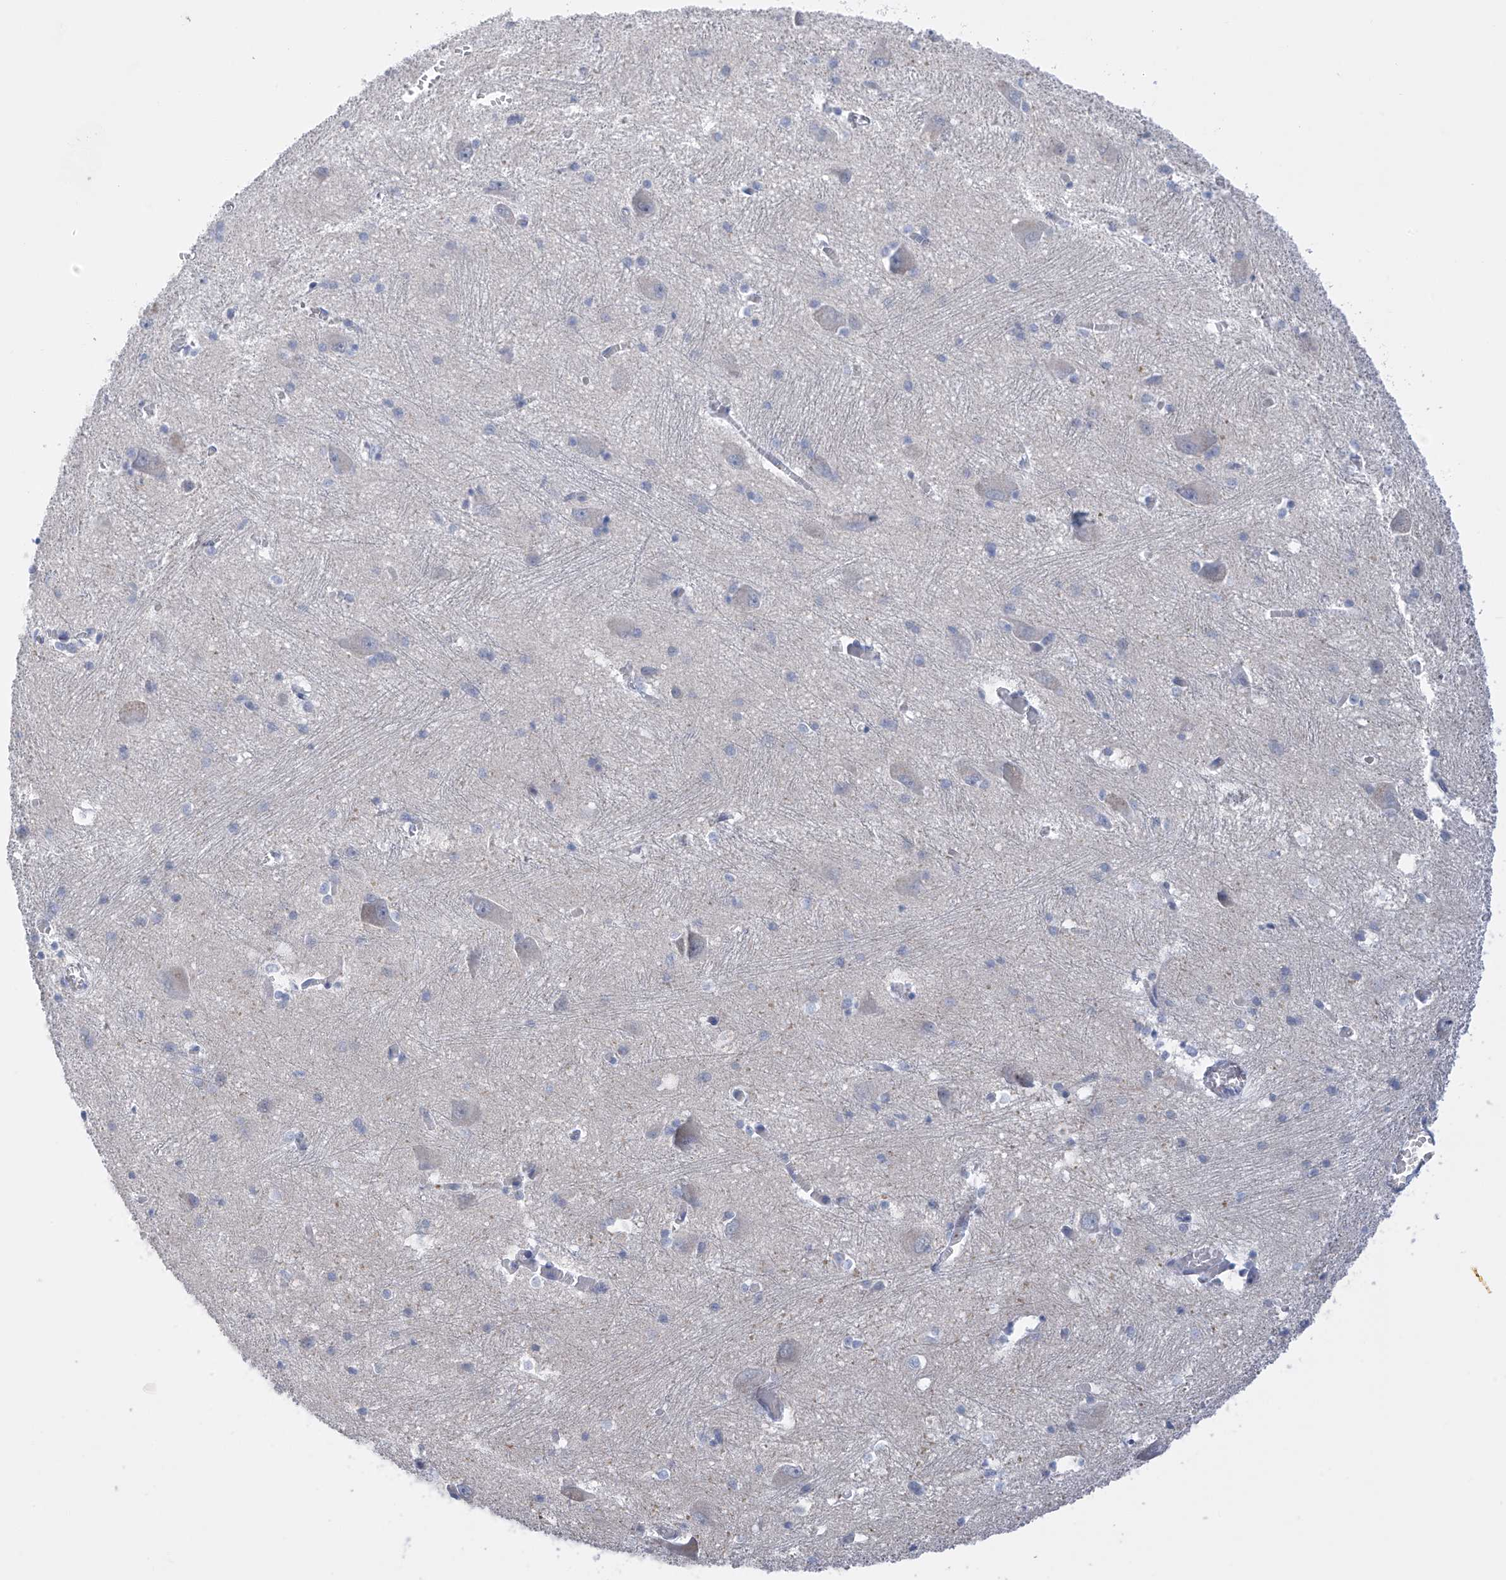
{"staining": {"intensity": "negative", "quantity": "none", "location": "none"}, "tissue": "caudate", "cell_type": "Glial cells", "image_type": "normal", "snomed": [{"axis": "morphology", "description": "Normal tissue, NOS"}, {"axis": "topography", "description": "Lateral ventricle wall"}], "caption": "This is an immunohistochemistry (IHC) micrograph of normal caudate. There is no positivity in glial cells.", "gene": "SLCO4A1", "patient": {"sex": "male", "age": 37}}